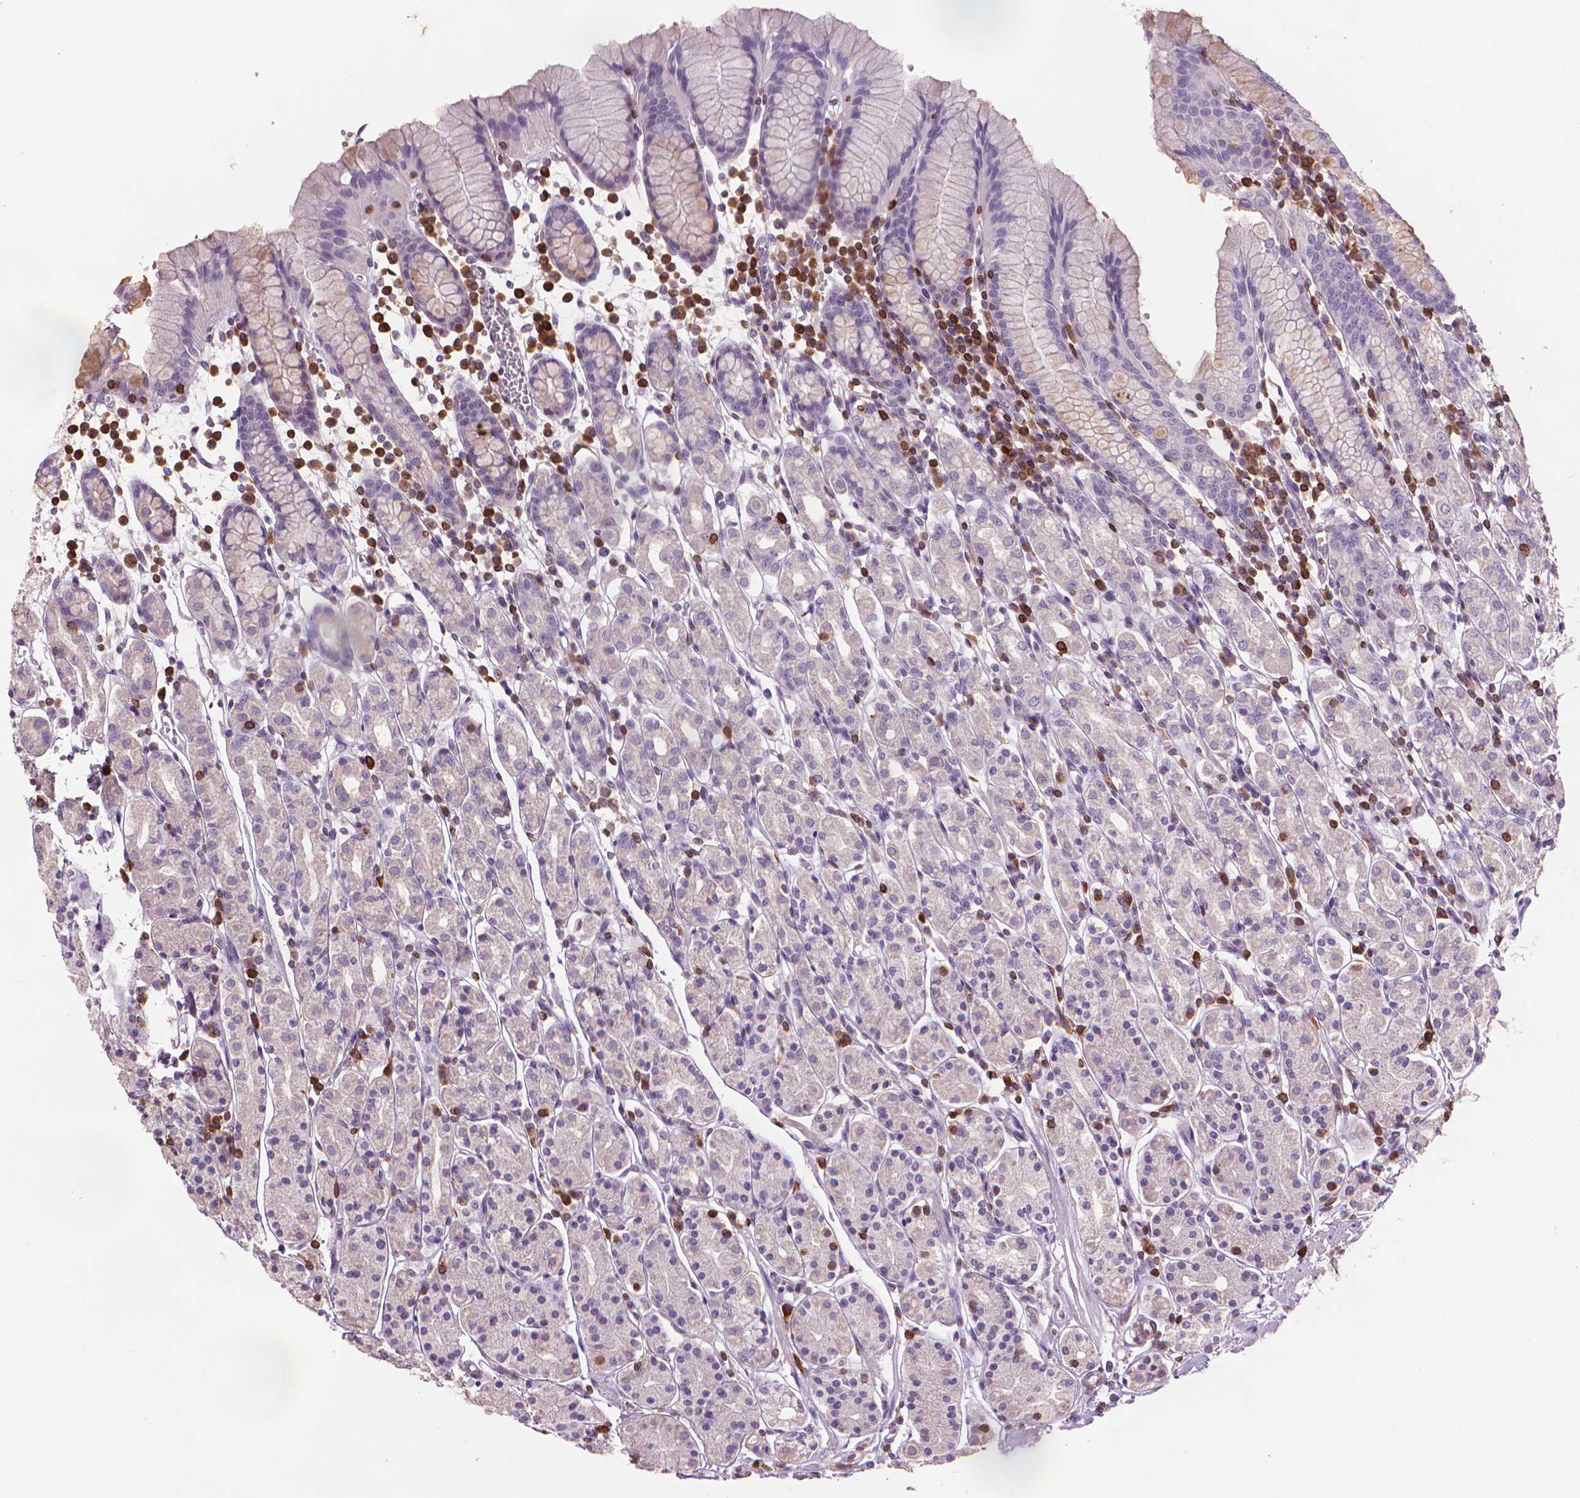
{"staining": {"intensity": "negative", "quantity": "none", "location": "none"}, "tissue": "stomach", "cell_type": "Glandular cells", "image_type": "normal", "snomed": [{"axis": "morphology", "description": "Normal tissue, NOS"}, {"axis": "topography", "description": "Stomach, upper"}, {"axis": "topography", "description": "Stomach"}], "caption": "Immunohistochemistry (IHC) micrograph of normal stomach stained for a protein (brown), which demonstrates no expression in glandular cells. (DAB immunohistochemistry (IHC) with hematoxylin counter stain).", "gene": "BCL2", "patient": {"sex": "male", "age": 62}}